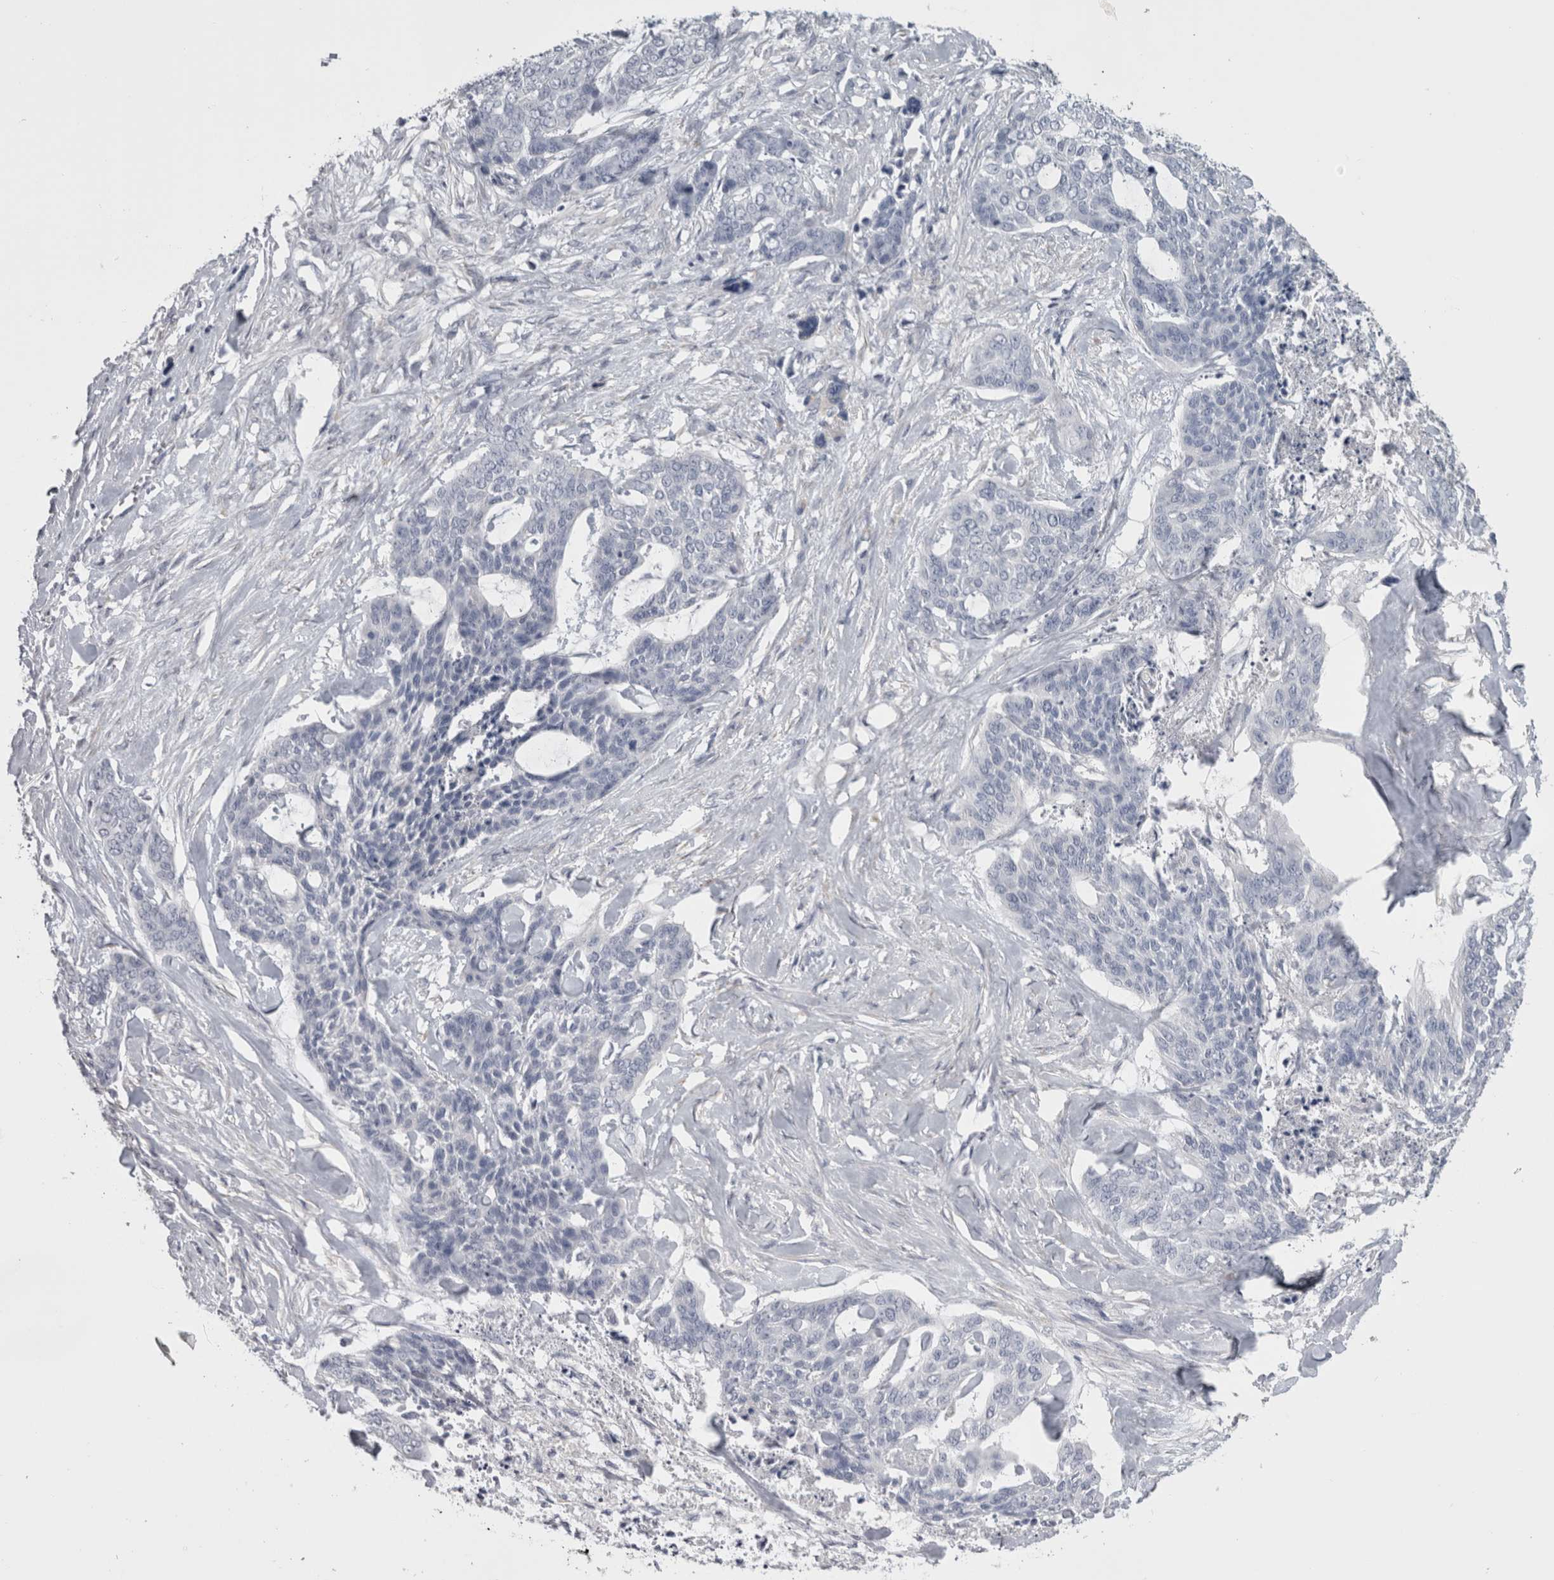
{"staining": {"intensity": "negative", "quantity": "none", "location": "none"}, "tissue": "skin cancer", "cell_type": "Tumor cells", "image_type": "cancer", "snomed": [{"axis": "morphology", "description": "Basal cell carcinoma"}, {"axis": "topography", "description": "Skin"}], "caption": "Image shows no protein positivity in tumor cells of skin basal cell carcinoma tissue.", "gene": "MSMB", "patient": {"sex": "female", "age": 64}}